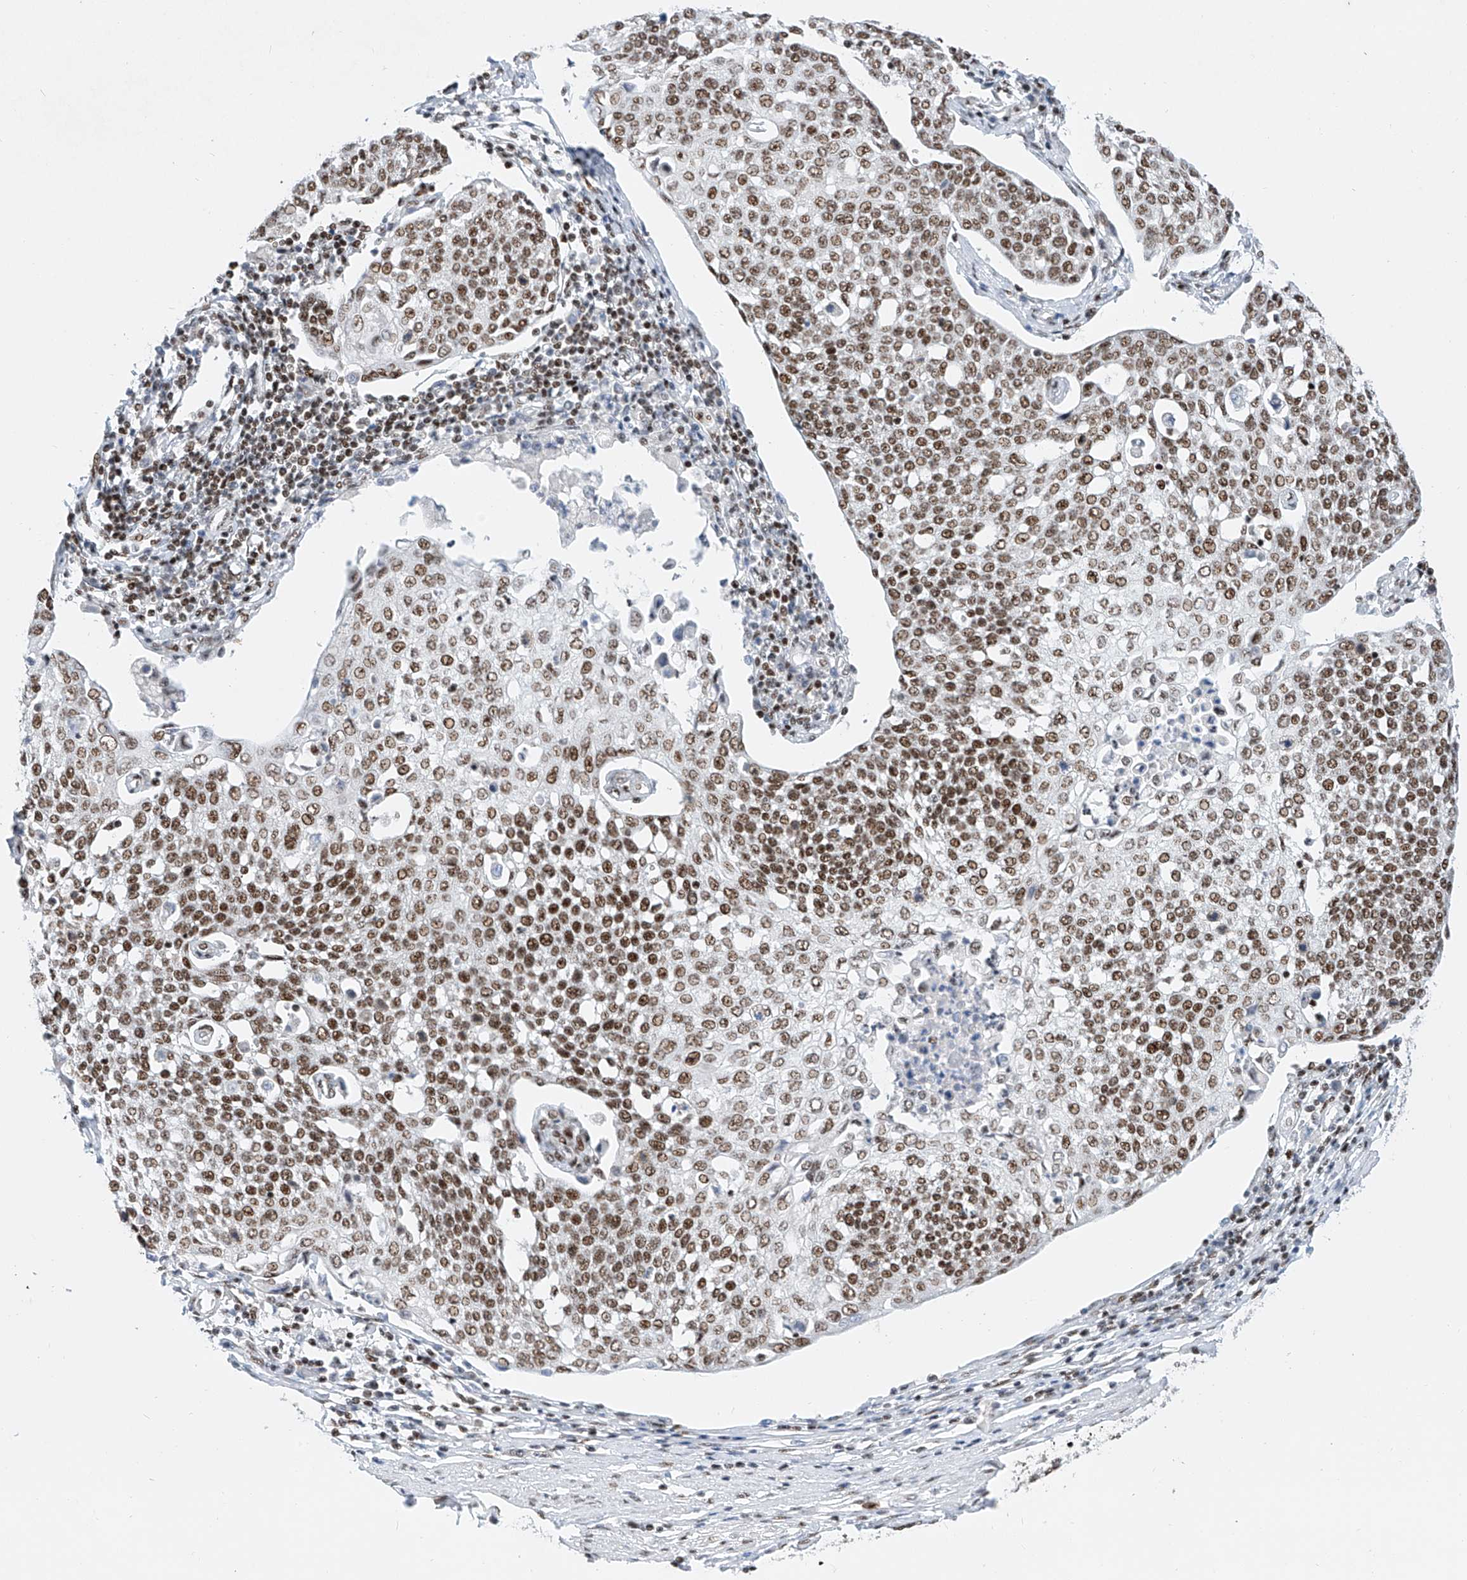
{"staining": {"intensity": "moderate", "quantity": ">75%", "location": "nuclear"}, "tissue": "cervical cancer", "cell_type": "Tumor cells", "image_type": "cancer", "snomed": [{"axis": "morphology", "description": "Squamous cell carcinoma, NOS"}, {"axis": "topography", "description": "Cervix"}], "caption": "Cervical cancer (squamous cell carcinoma) stained for a protein shows moderate nuclear positivity in tumor cells.", "gene": "TAF4", "patient": {"sex": "female", "age": 34}}